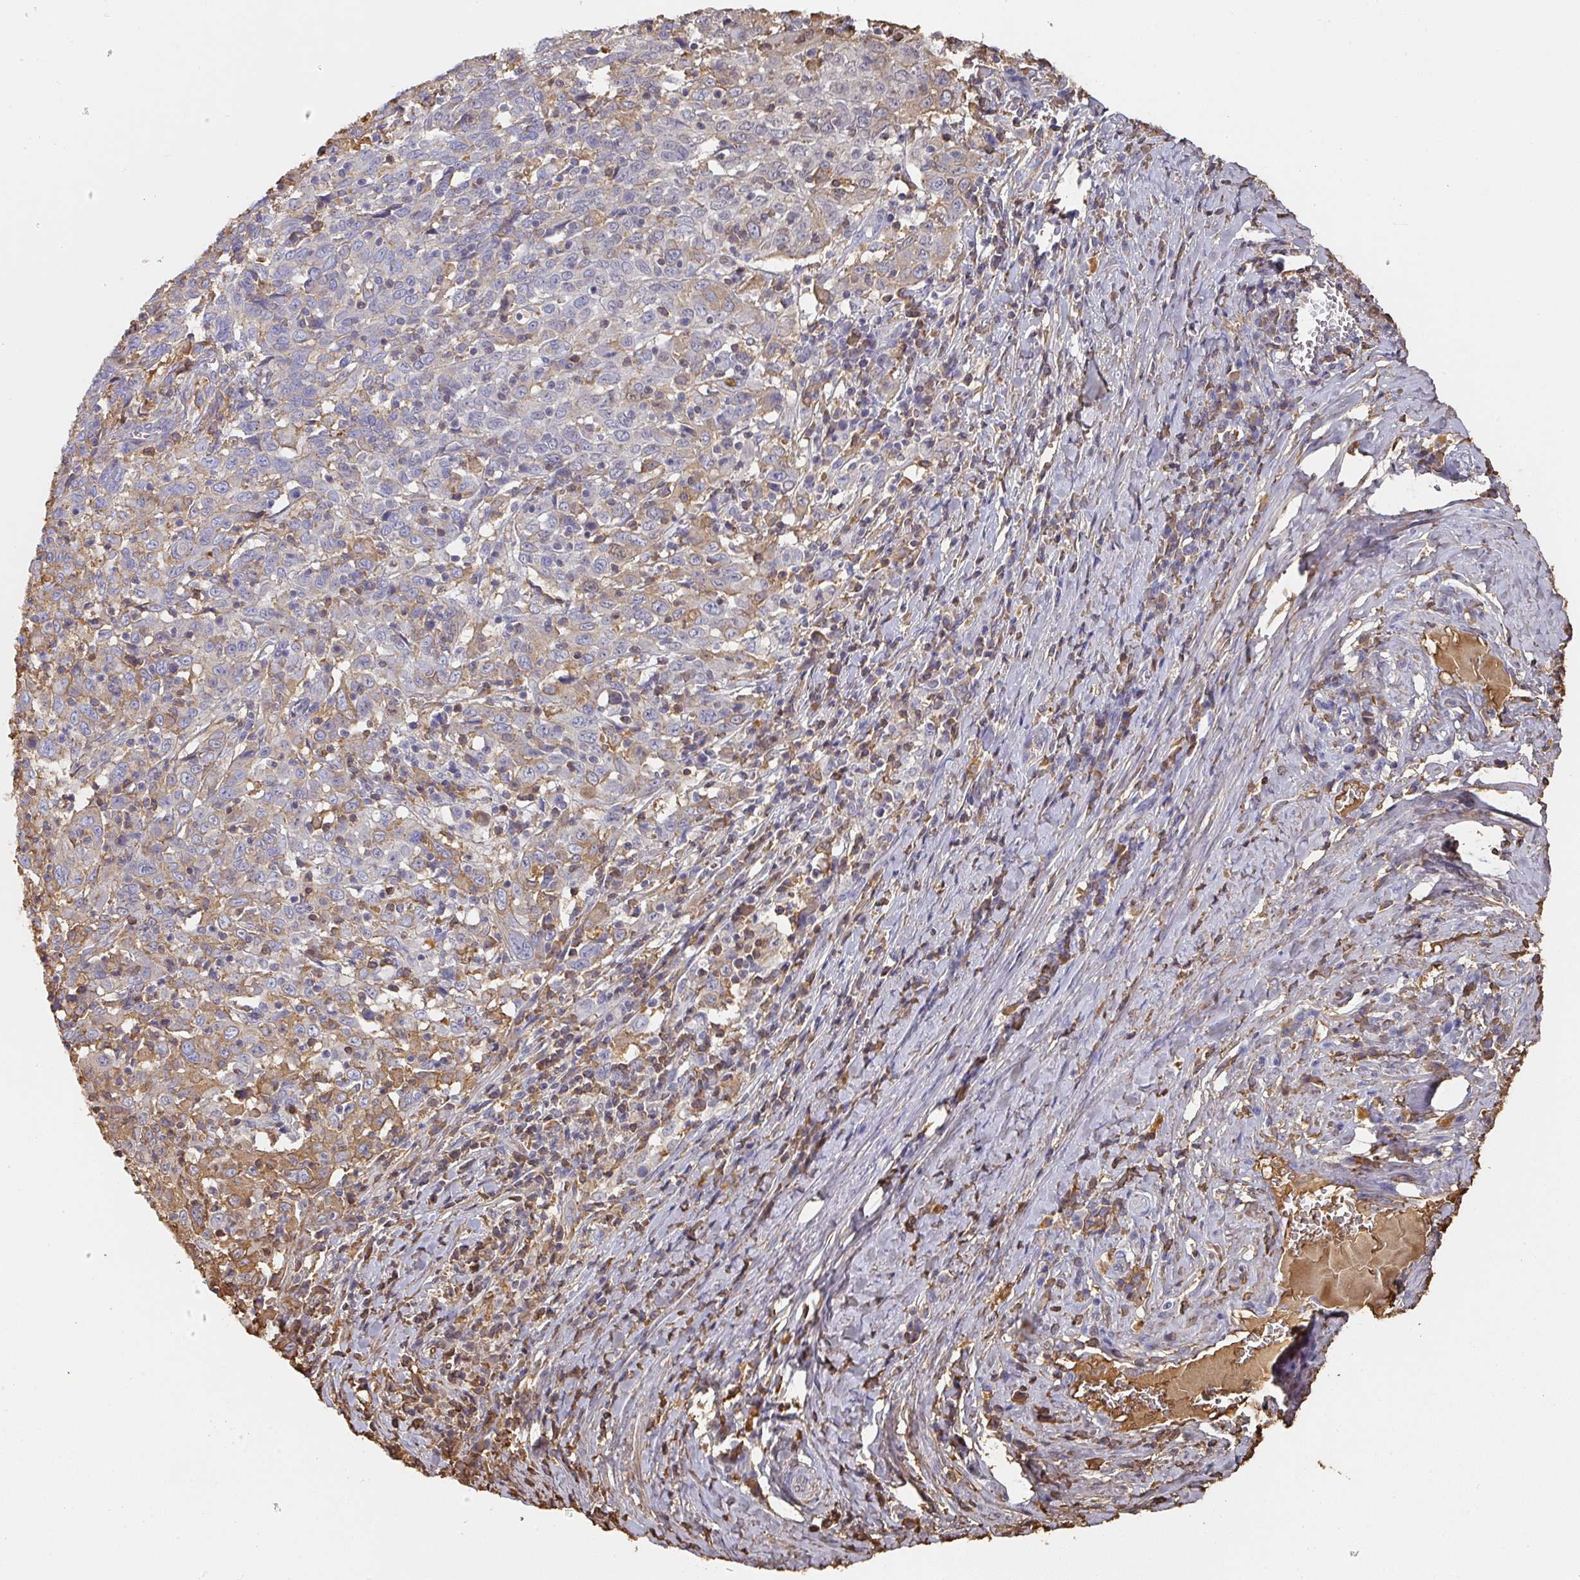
{"staining": {"intensity": "negative", "quantity": "none", "location": "none"}, "tissue": "cervical cancer", "cell_type": "Tumor cells", "image_type": "cancer", "snomed": [{"axis": "morphology", "description": "Squamous cell carcinoma, NOS"}, {"axis": "topography", "description": "Cervix"}], "caption": "Immunohistochemistry of human cervical cancer shows no staining in tumor cells. (DAB immunohistochemistry (IHC), high magnification).", "gene": "ALB", "patient": {"sex": "female", "age": 46}}